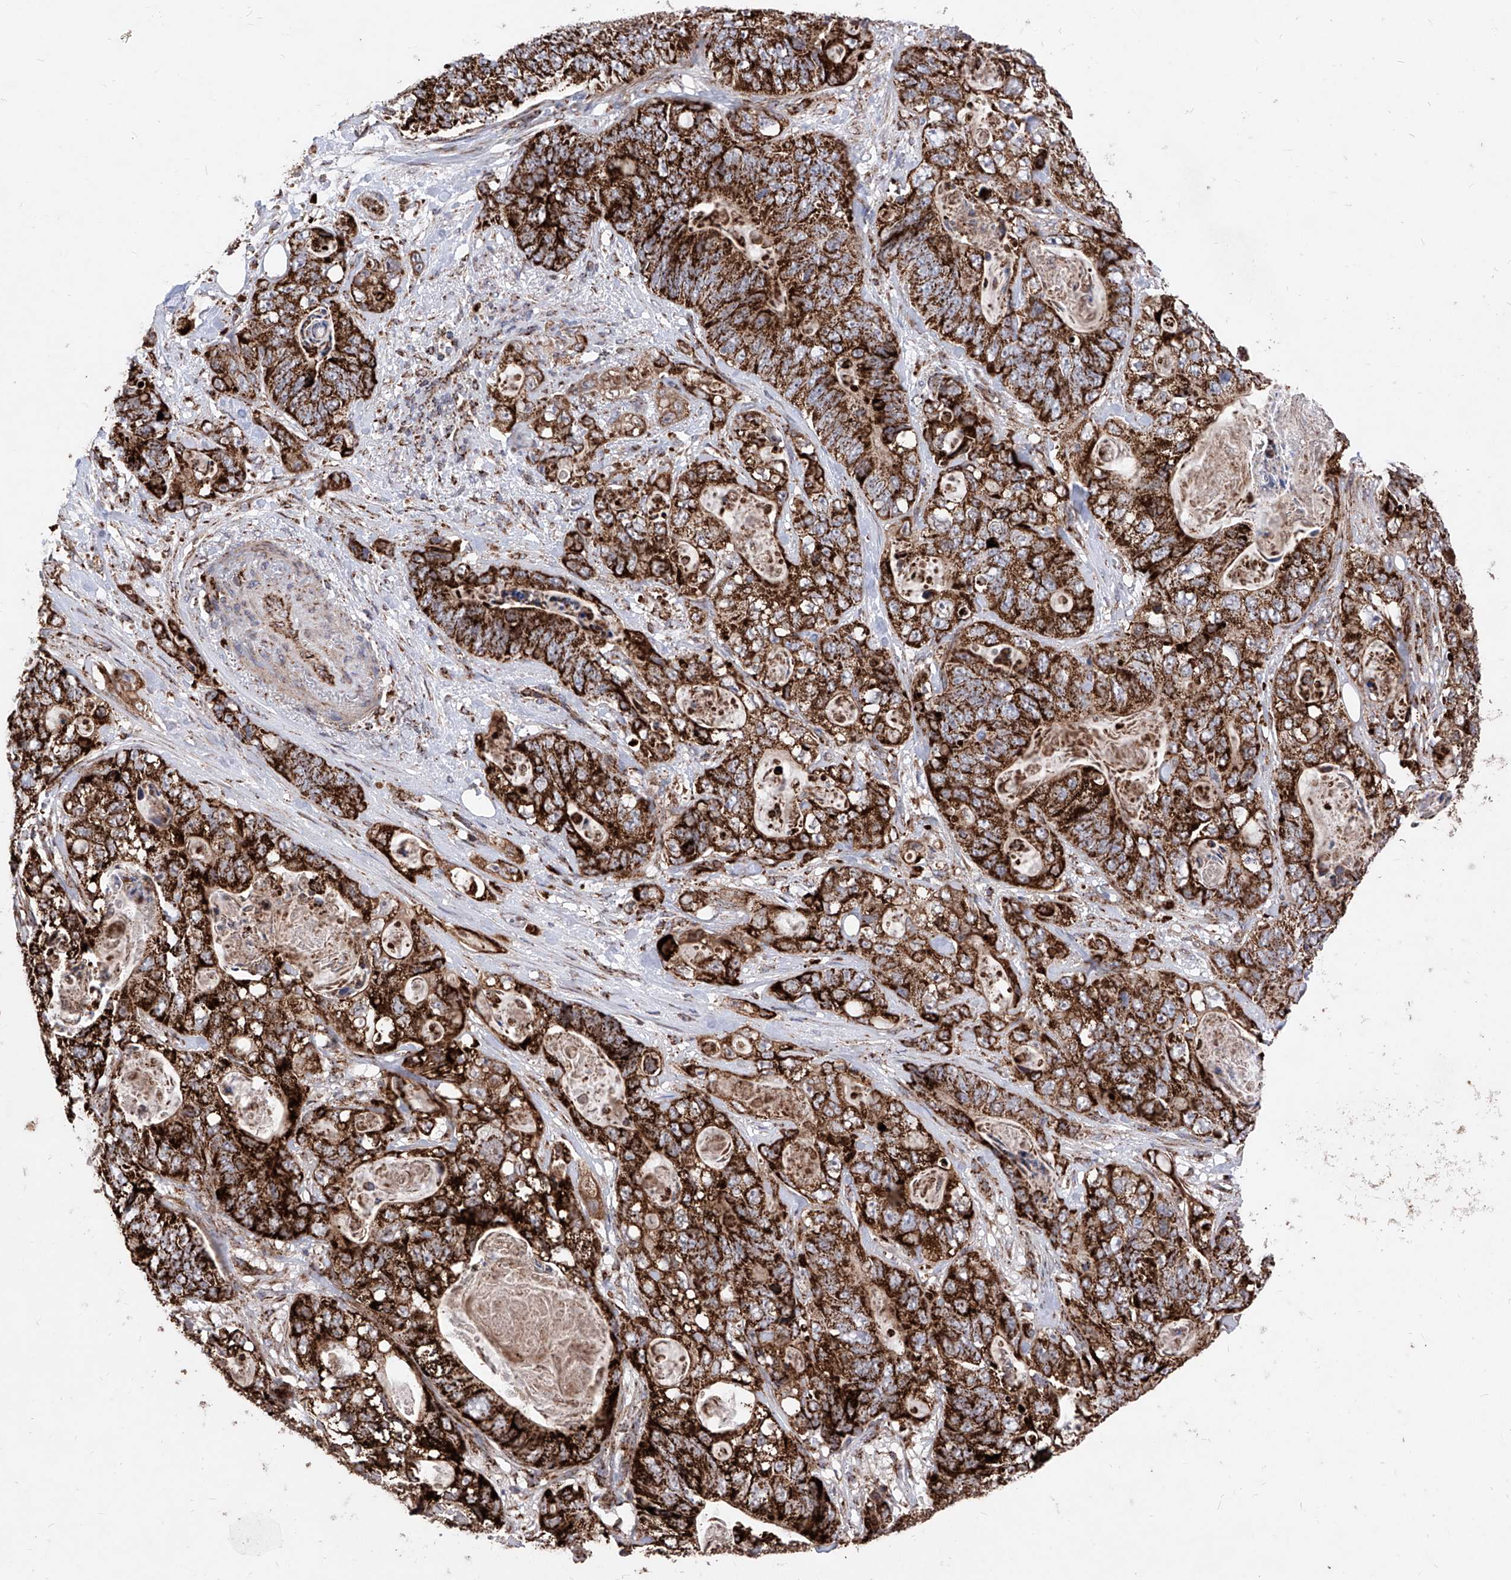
{"staining": {"intensity": "strong", "quantity": ">75%", "location": "cytoplasmic/membranous"}, "tissue": "stomach cancer", "cell_type": "Tumor cells", "image_type": "cancer", "snomed": [{"axis": "morphology", "description": "Normal tissue, NOS"}, {"axis": "morphology", "description": "Adenocarcinoma, NOS"}, {"axis": "topography", "description": "Stomach"}], "caption": "The immunohistochemical stain labels strong cytoplasmic/membranous expression in tumor cells of adenocarcinoma (stomach) tissue. (DAB (3,3'-diaminobenzidine) IHC with brightfield microscopy, high magnification).", "gene": "SEMA6A", "patient": {"sex": "female", "age": 89}}